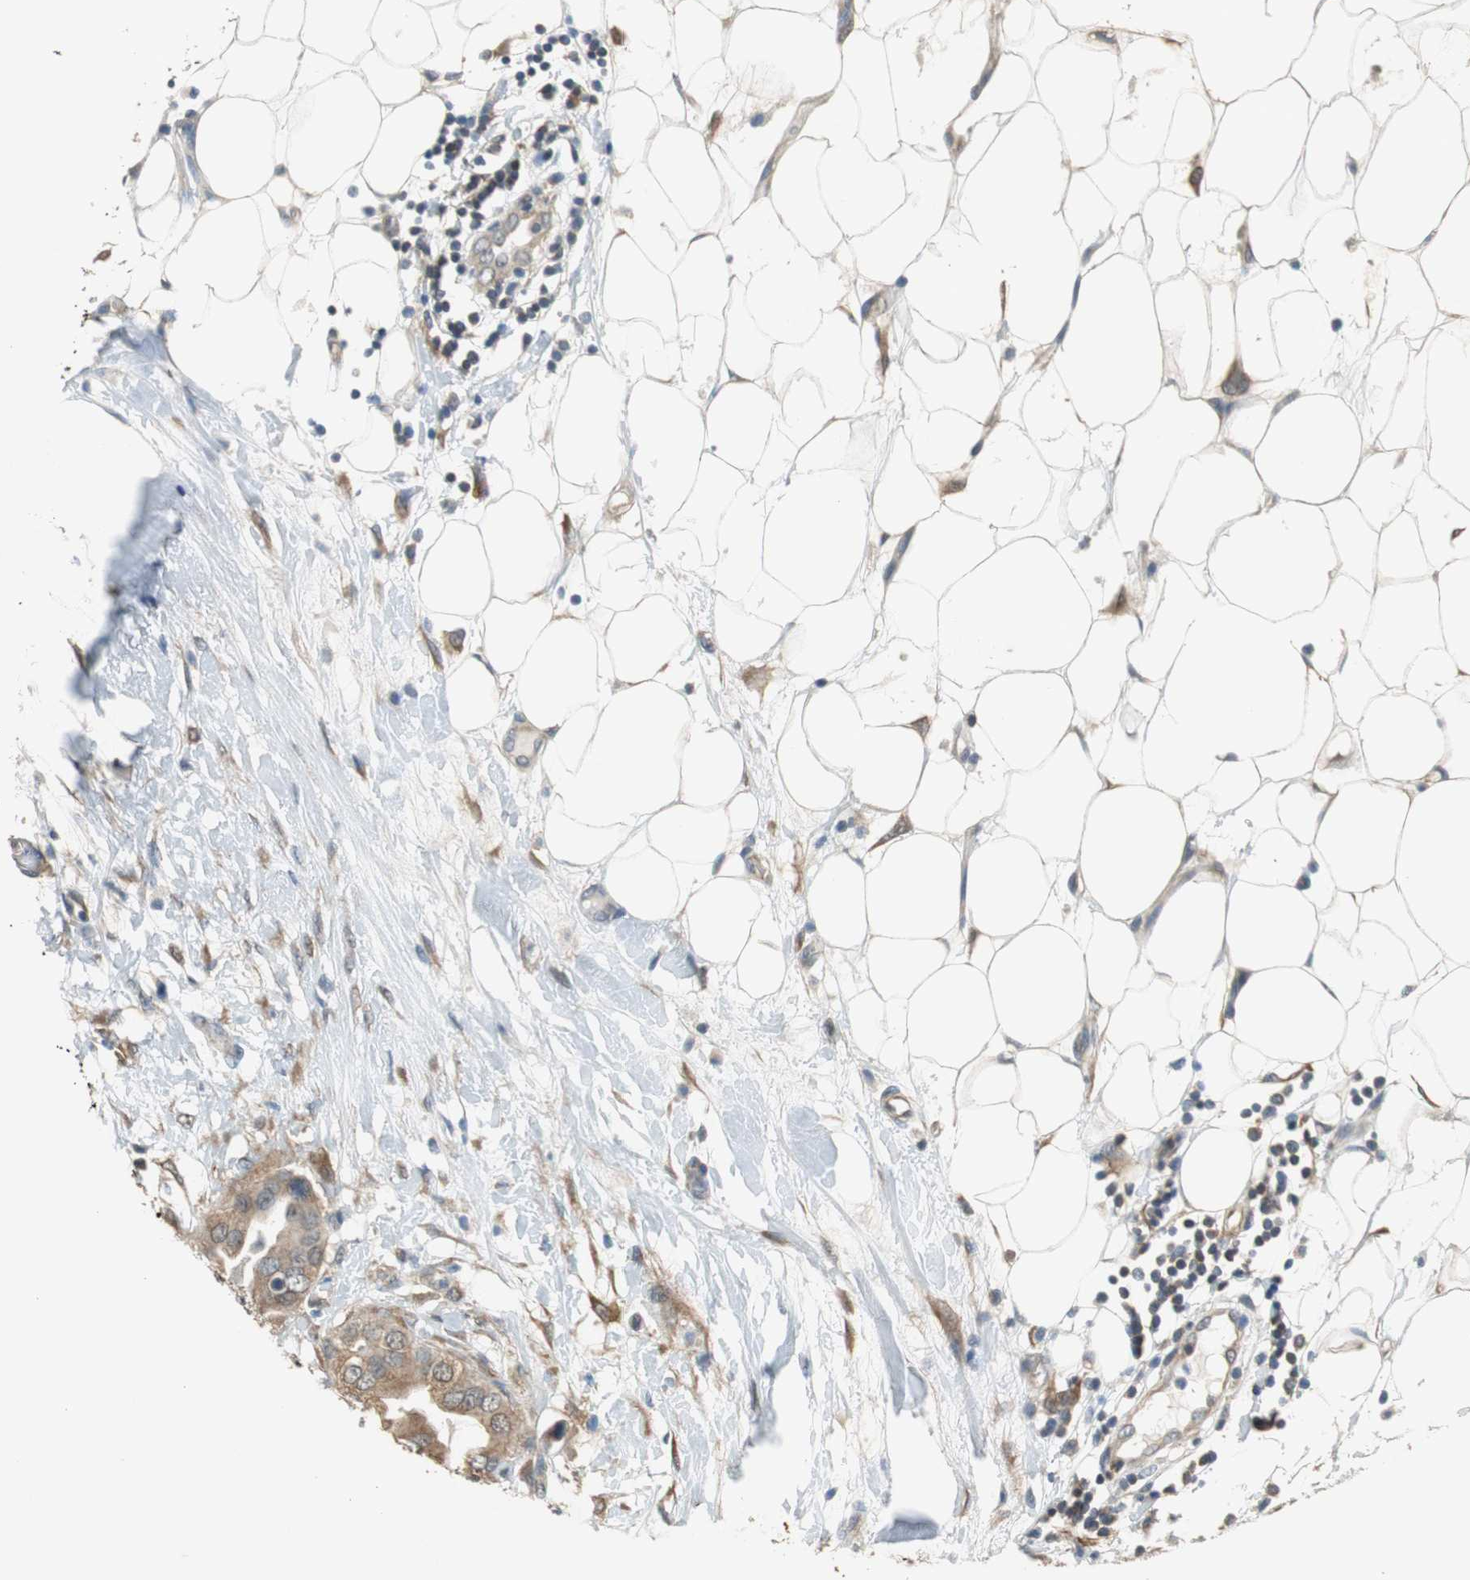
{"staining": {"intensity": "moderate", "quantity": ">75%", "location": "cytoplasmic/membranous"}, "tissue": "breast cancer", "cell_type": "Tumor cells", "image_type": "cancer", "snomed": [{"axis": "morphology", "description": "Duct carcinoma"}, {"axis": "topography", "description": "Breast"}], "caption": "High-power microscopy captured an immunohistochemistry (IHC) photomicrograph of breast cancer, revealing moderate cytoplasmic/membranous staining in about >75% of tumor cells.", "gene": "UBQLN2", "patient": {"sex": "female", "age": 40}}